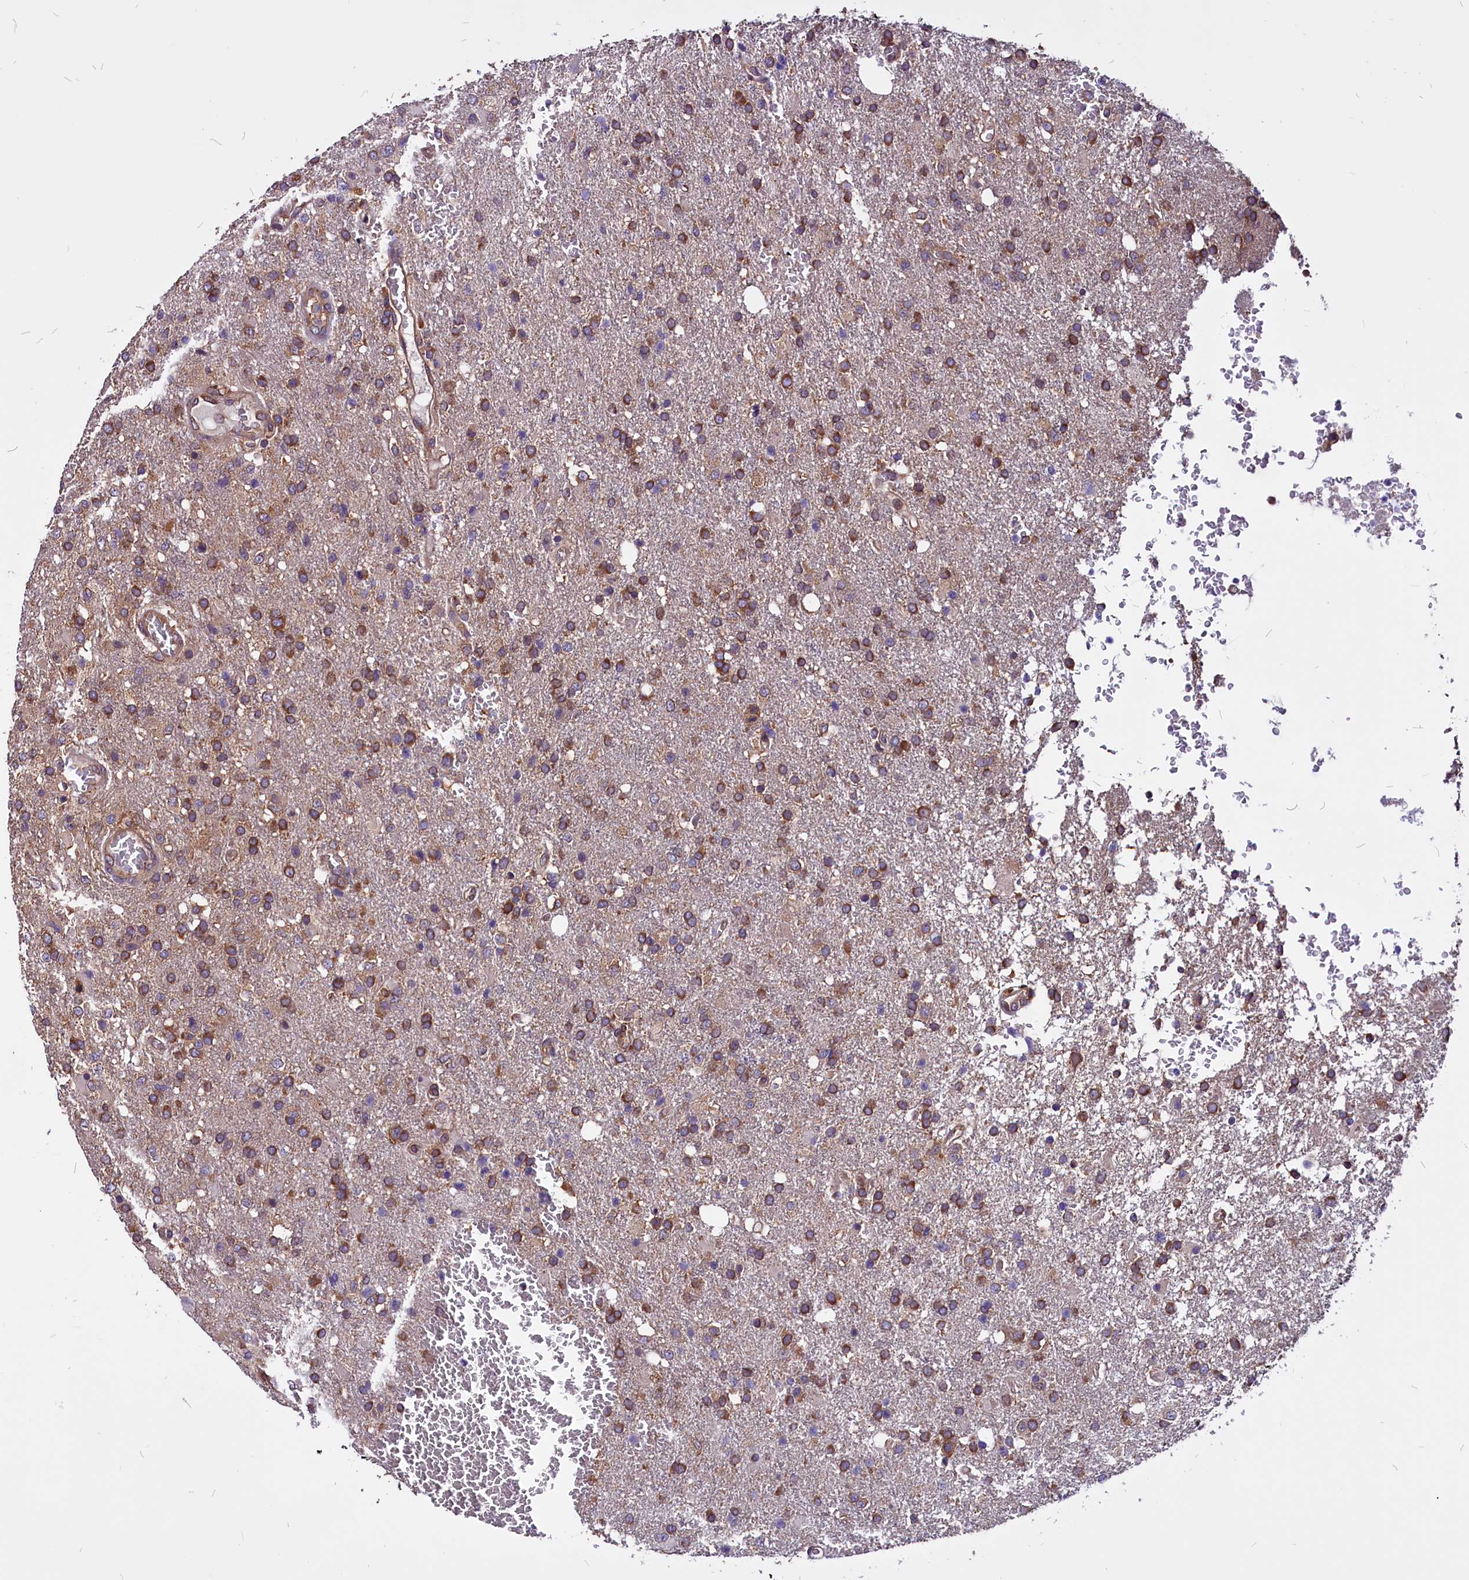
{"staining": {"intensity": "moderate", "quantity": ">75%", "location": "cytoplasmic/membranous"}, "tissue": "glioma", "cell_type": "Tumor cells", "image_type": "cancer", "snomed": [{"axis": "morphology", "description": "Glioma, malignant, High grade"}, {"axis": "topography", "description": "Brain"}], "caption": "Moderate cytoplasmic/membranous expression is present in approximately >75% of tumor cells in glioma.", "gene": "EIF3G", "patient": {"sex": "female", "age": 74}}